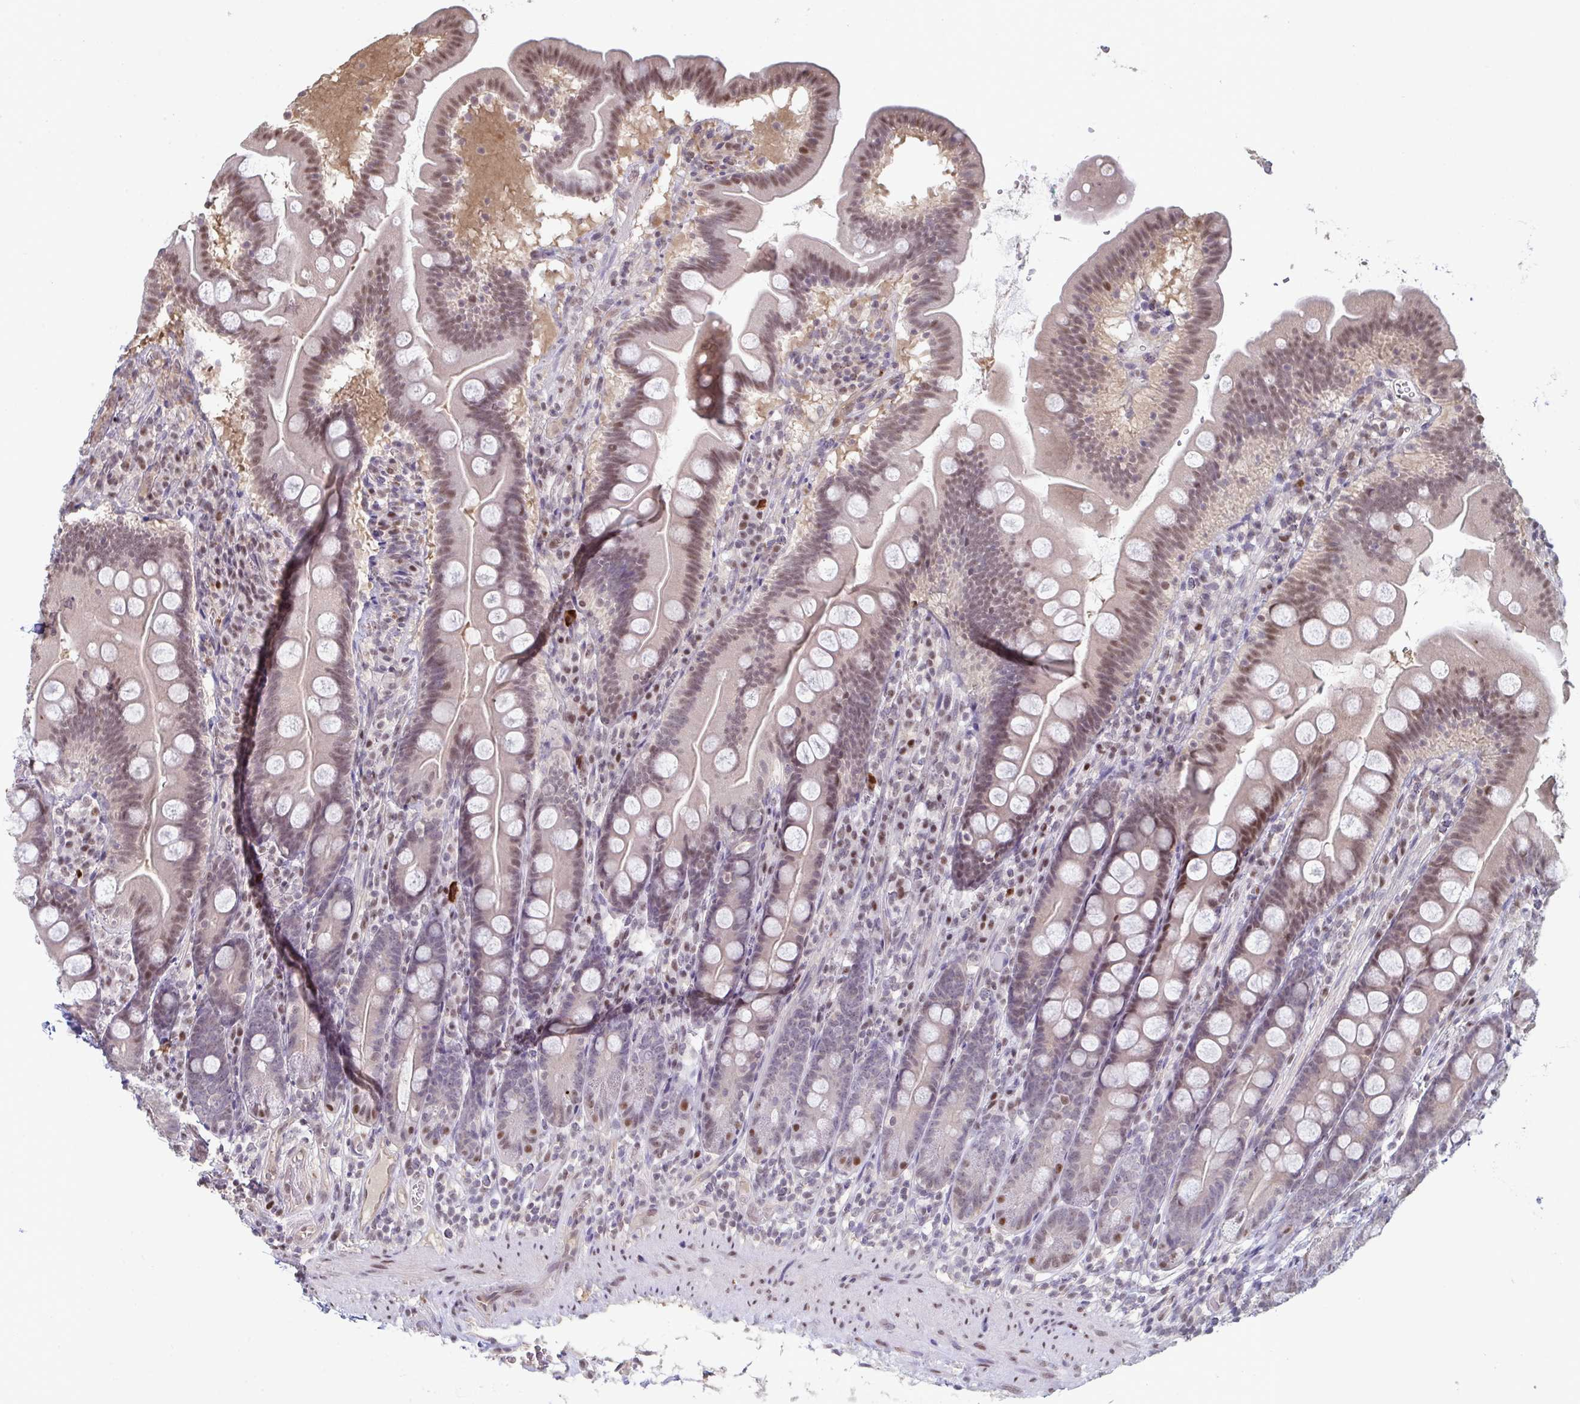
{"staining": {"intensity": "moderate", "quantity": "25%-75%", "location": "nuclear"}, "tissue": "duodenum", "cell_type": "Glandular cells", "image_type": "normal", "snomed": [{"axis": "morphology", "description": "Normal tissue, NOS"}, {"axis": "topography", "description": "Duodenum"}], "caption": "The photomicrograph exhibits staining of normal duodenum, revealing moderate nuclear protein expression (brown color) within glandular cells. (brown staining indicates protein expression, while blue staining denotes nuclei).", "gene": "ACD", "patient": {"sex": "female", "age": 67}}